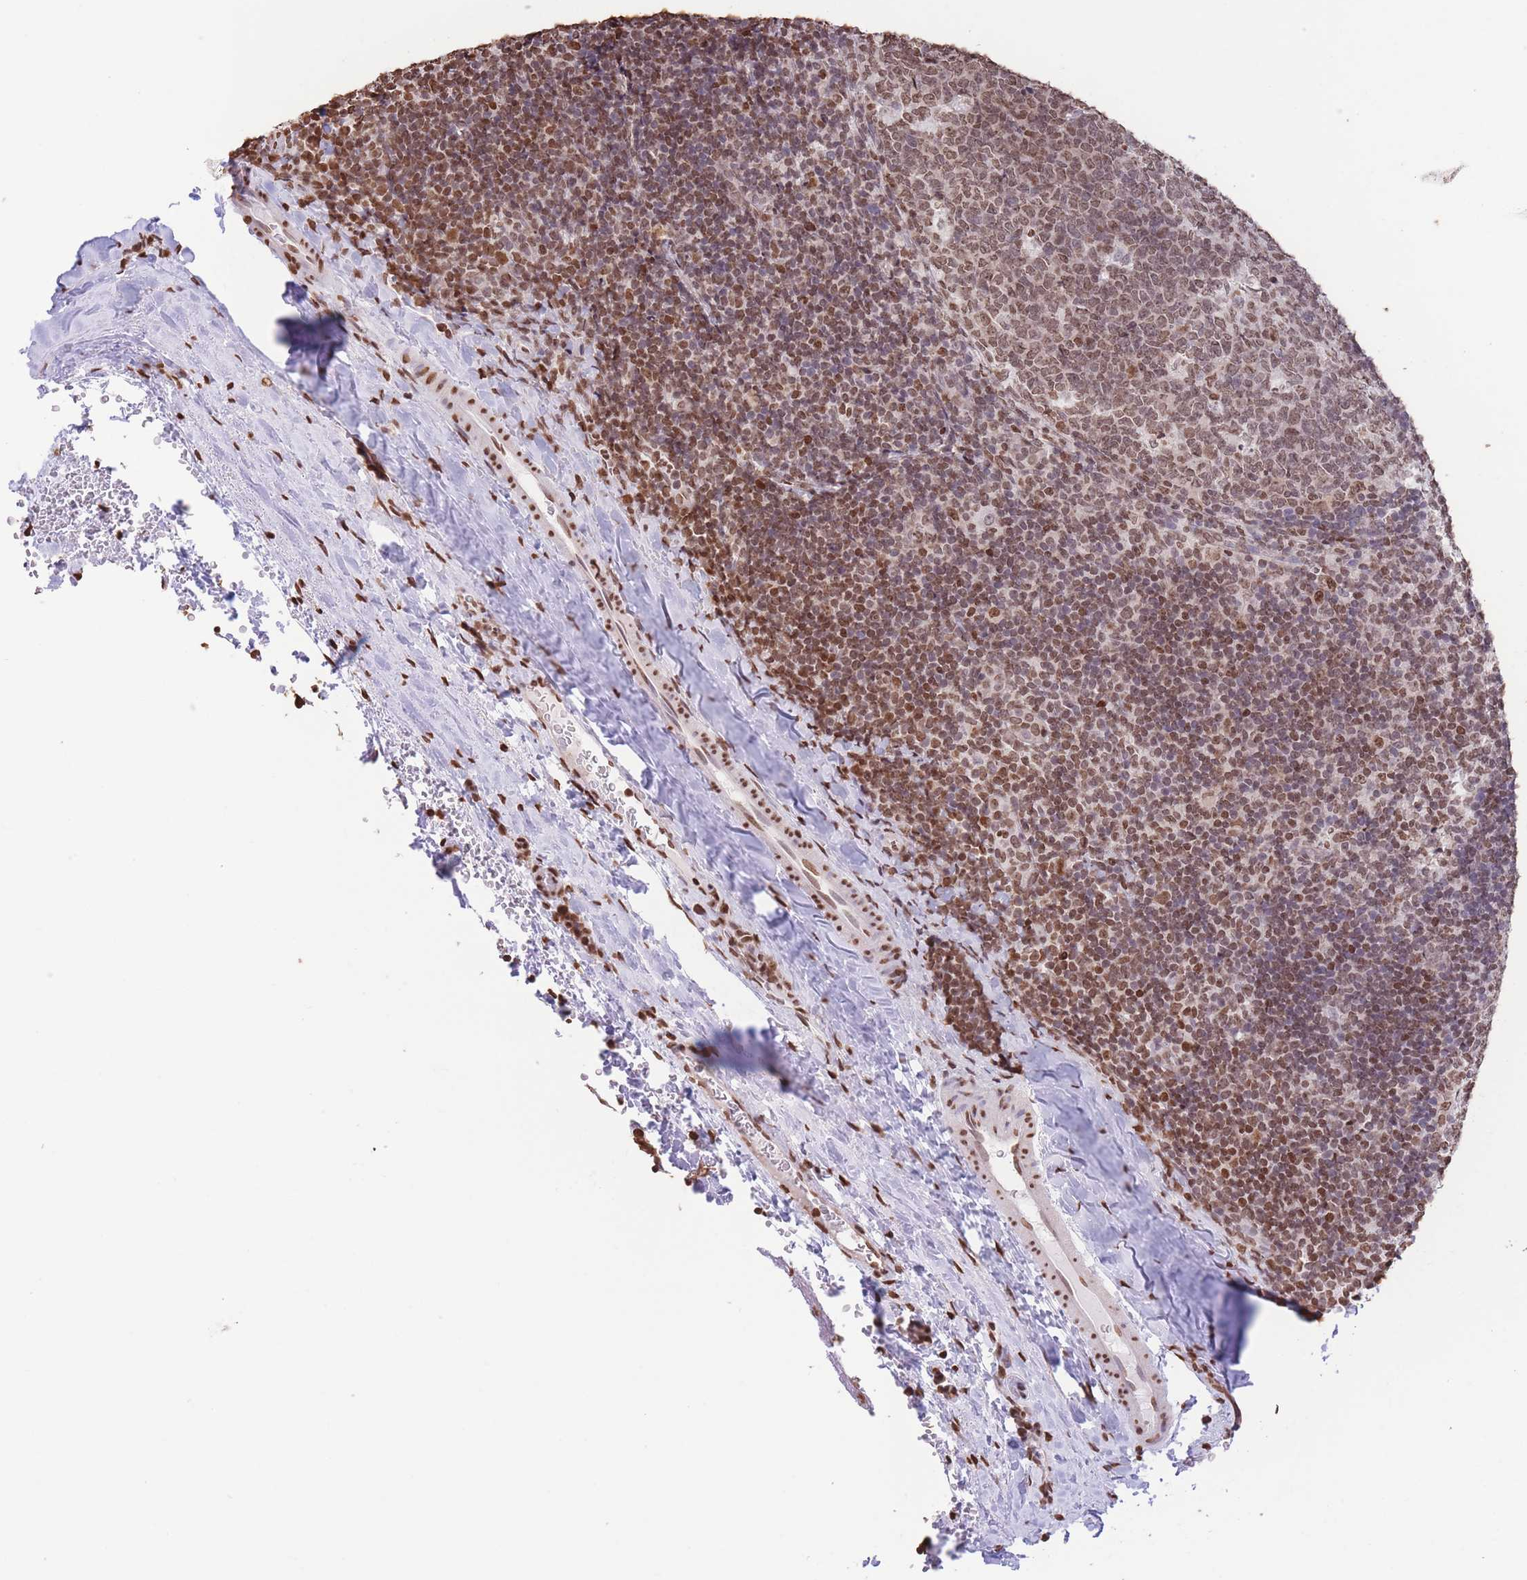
{"staining": {"intensity": "moderate", "quantity": ">75%", "location": "nuclear"}, "tissue": "tonsil", "cell_type": "Germinal center cells", "image_type": "normal", "snomed": [{"axis": "morphology", "description": "Normal tissue, NOS"}, {"axis": "topography", "description": "Tonsil"}], "caption": "The micrograph exhibits staining of unremarkable tonsil, revealing moderate nuclear protein positivity (brown color) within germinal center cells. (DAB = brown stain, brightfield microscopy at high magnification).", "gene": "H2BC10", "patient": {"sex": "male", "age": 17}}